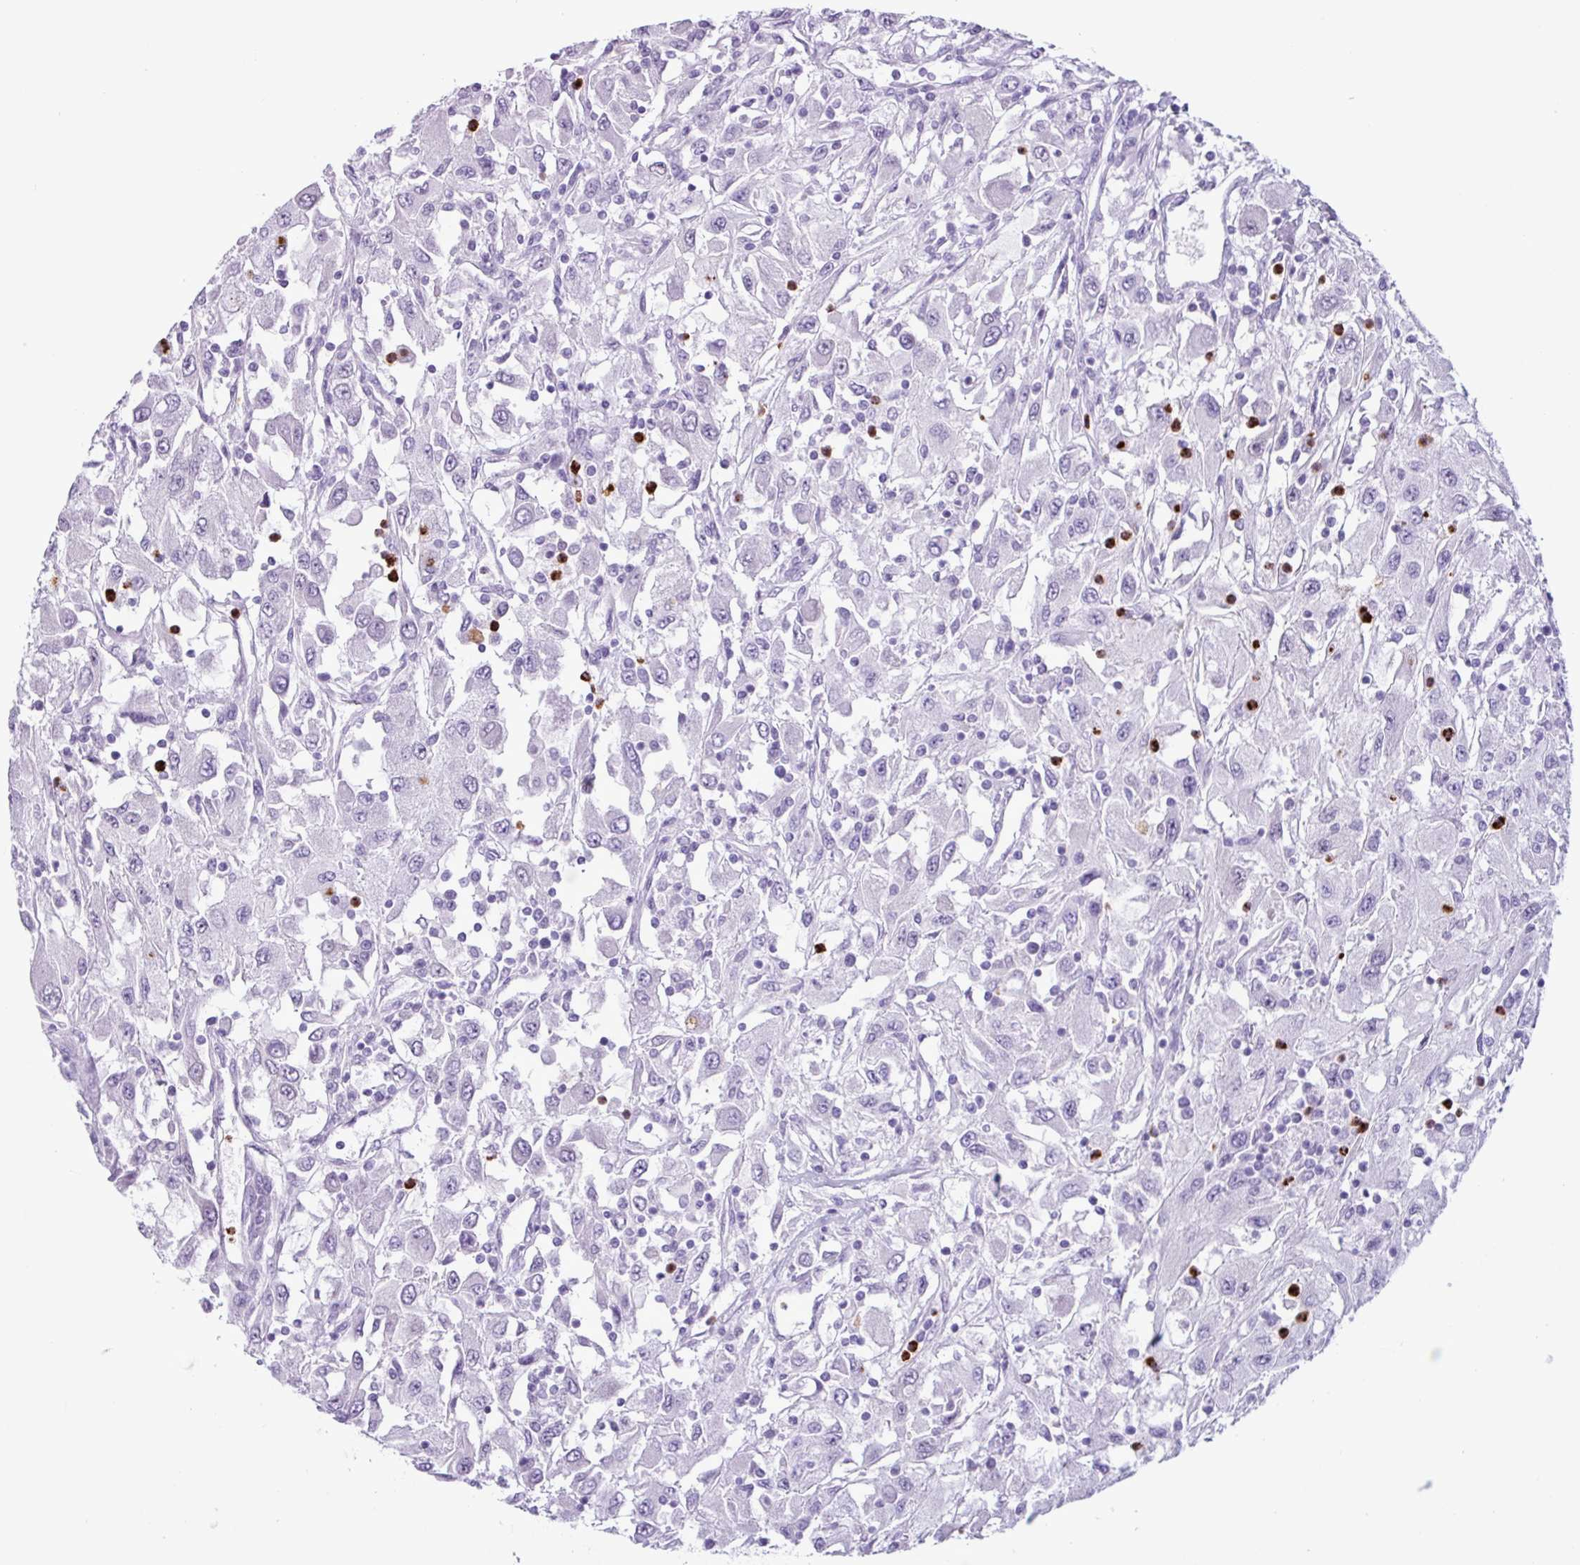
{"staining": {"intensity": "negative", "quantity": "none", "location": "none"}, "tissue": "renal cancer", "cell_type": "Tumor cells", "image_type": "cancer", "snomed": [{"axis": "morphology", "description": "Adenocarcinoma, NOS"}, {"axis": "topography", "description": "Kidney"}], "caption": "Histopathology image shows no protein staining in tumor cells of adenocarcinoma (renal) tissue. (DAB immunohistochemistry with hematoxylin counter stain).", "gene": "TMEM178A", "patient": {"sex": "female", "age": 67}}